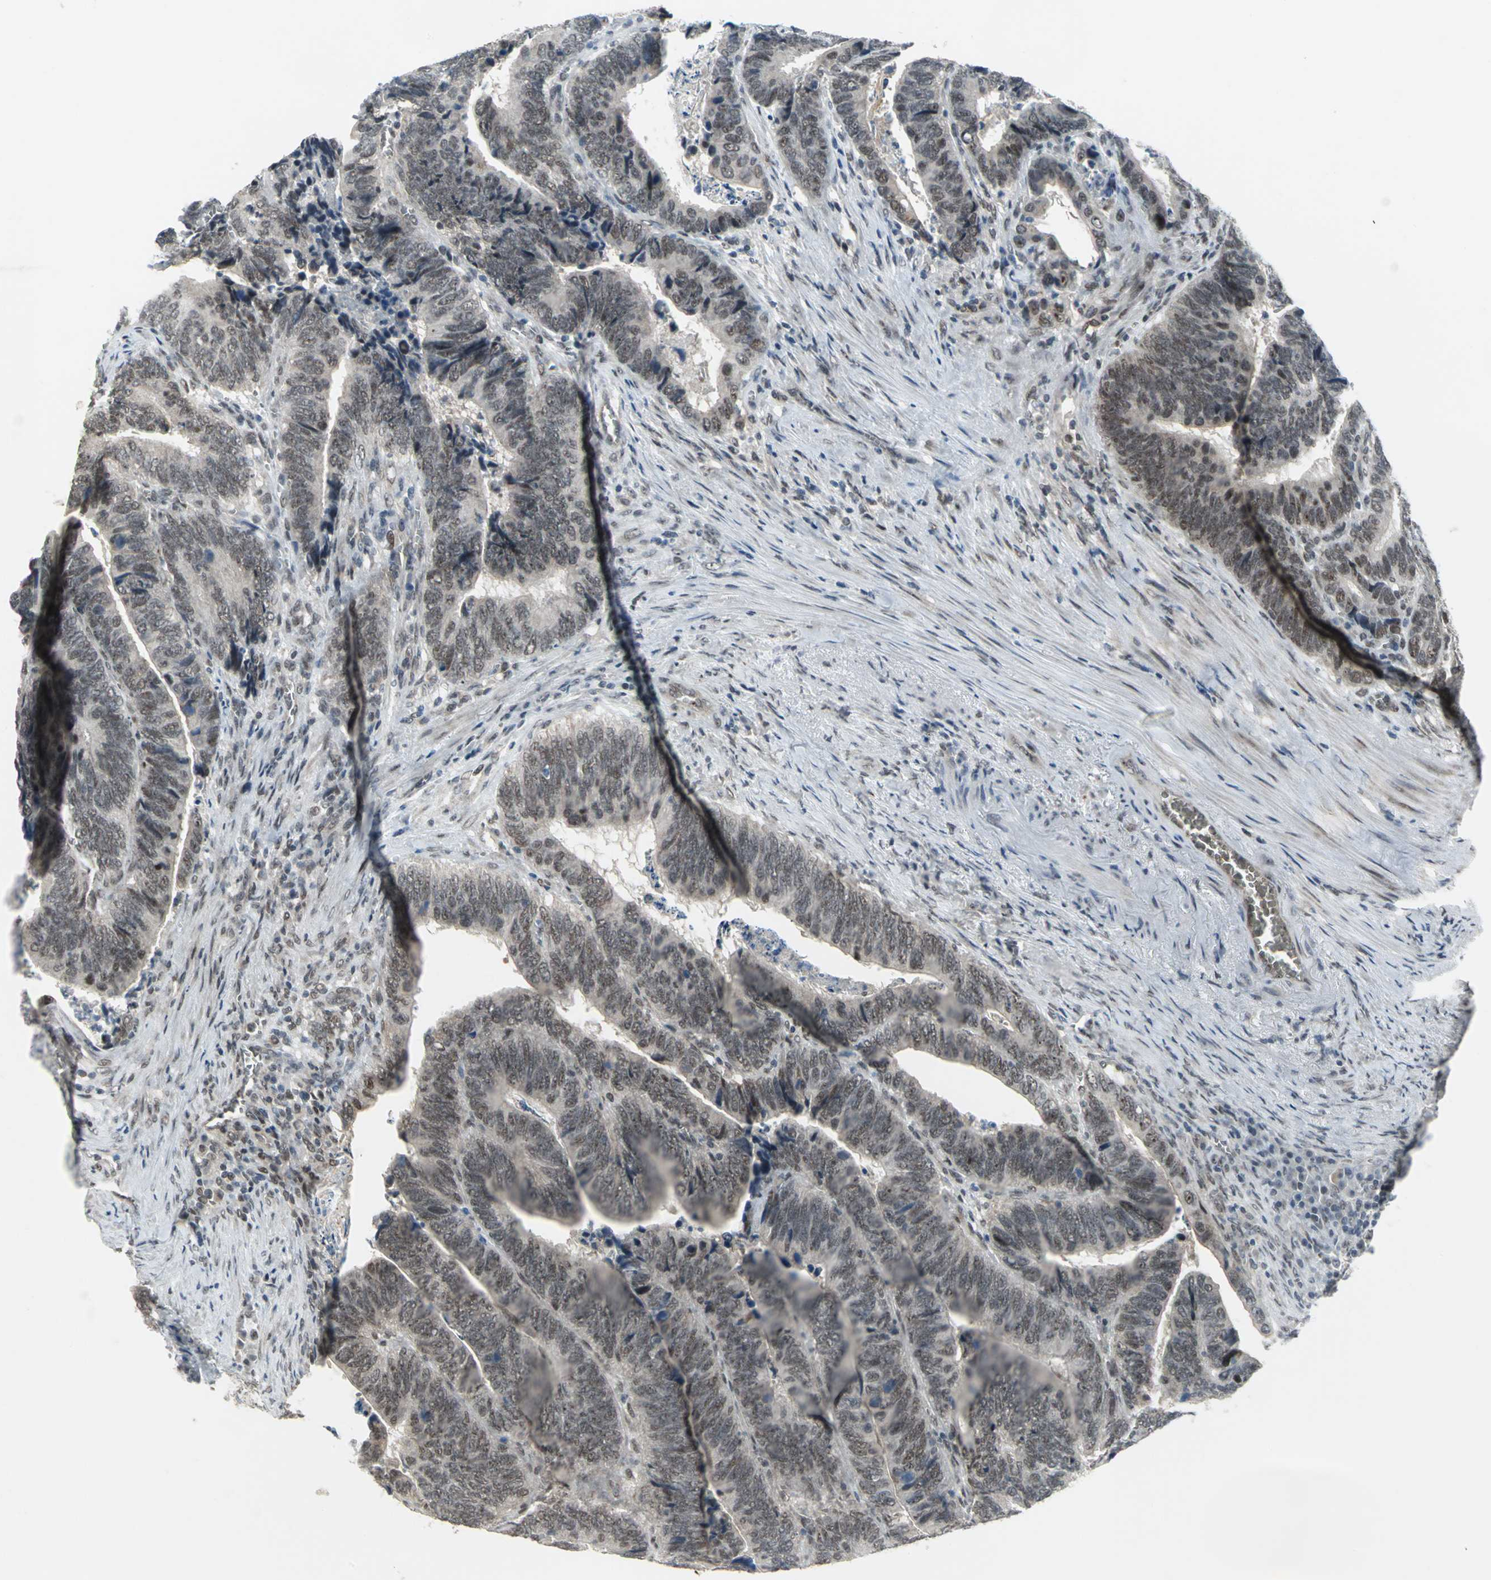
{"staining": {"intensity": "moderate", "quantity": ">75%", "location": "nuclear"}, "tissue": "colorectal cancer", "cell_type": "Tumor cells", "image_type": "cancer", "snomed": [{"axis": "morphology", "description": "Adenocarcinoma, NOS"}, {"axis": "topography", "description": "Colon"}], "caption": "Immunohistochemical staining of colorectal cancer demonstrates medium levels of moderate nuclear positivity in about >75% of tumor cells. Nuclei are stained in blue.", "gene": "GLI3", "patient": {"sex": "male", "age": 72}}